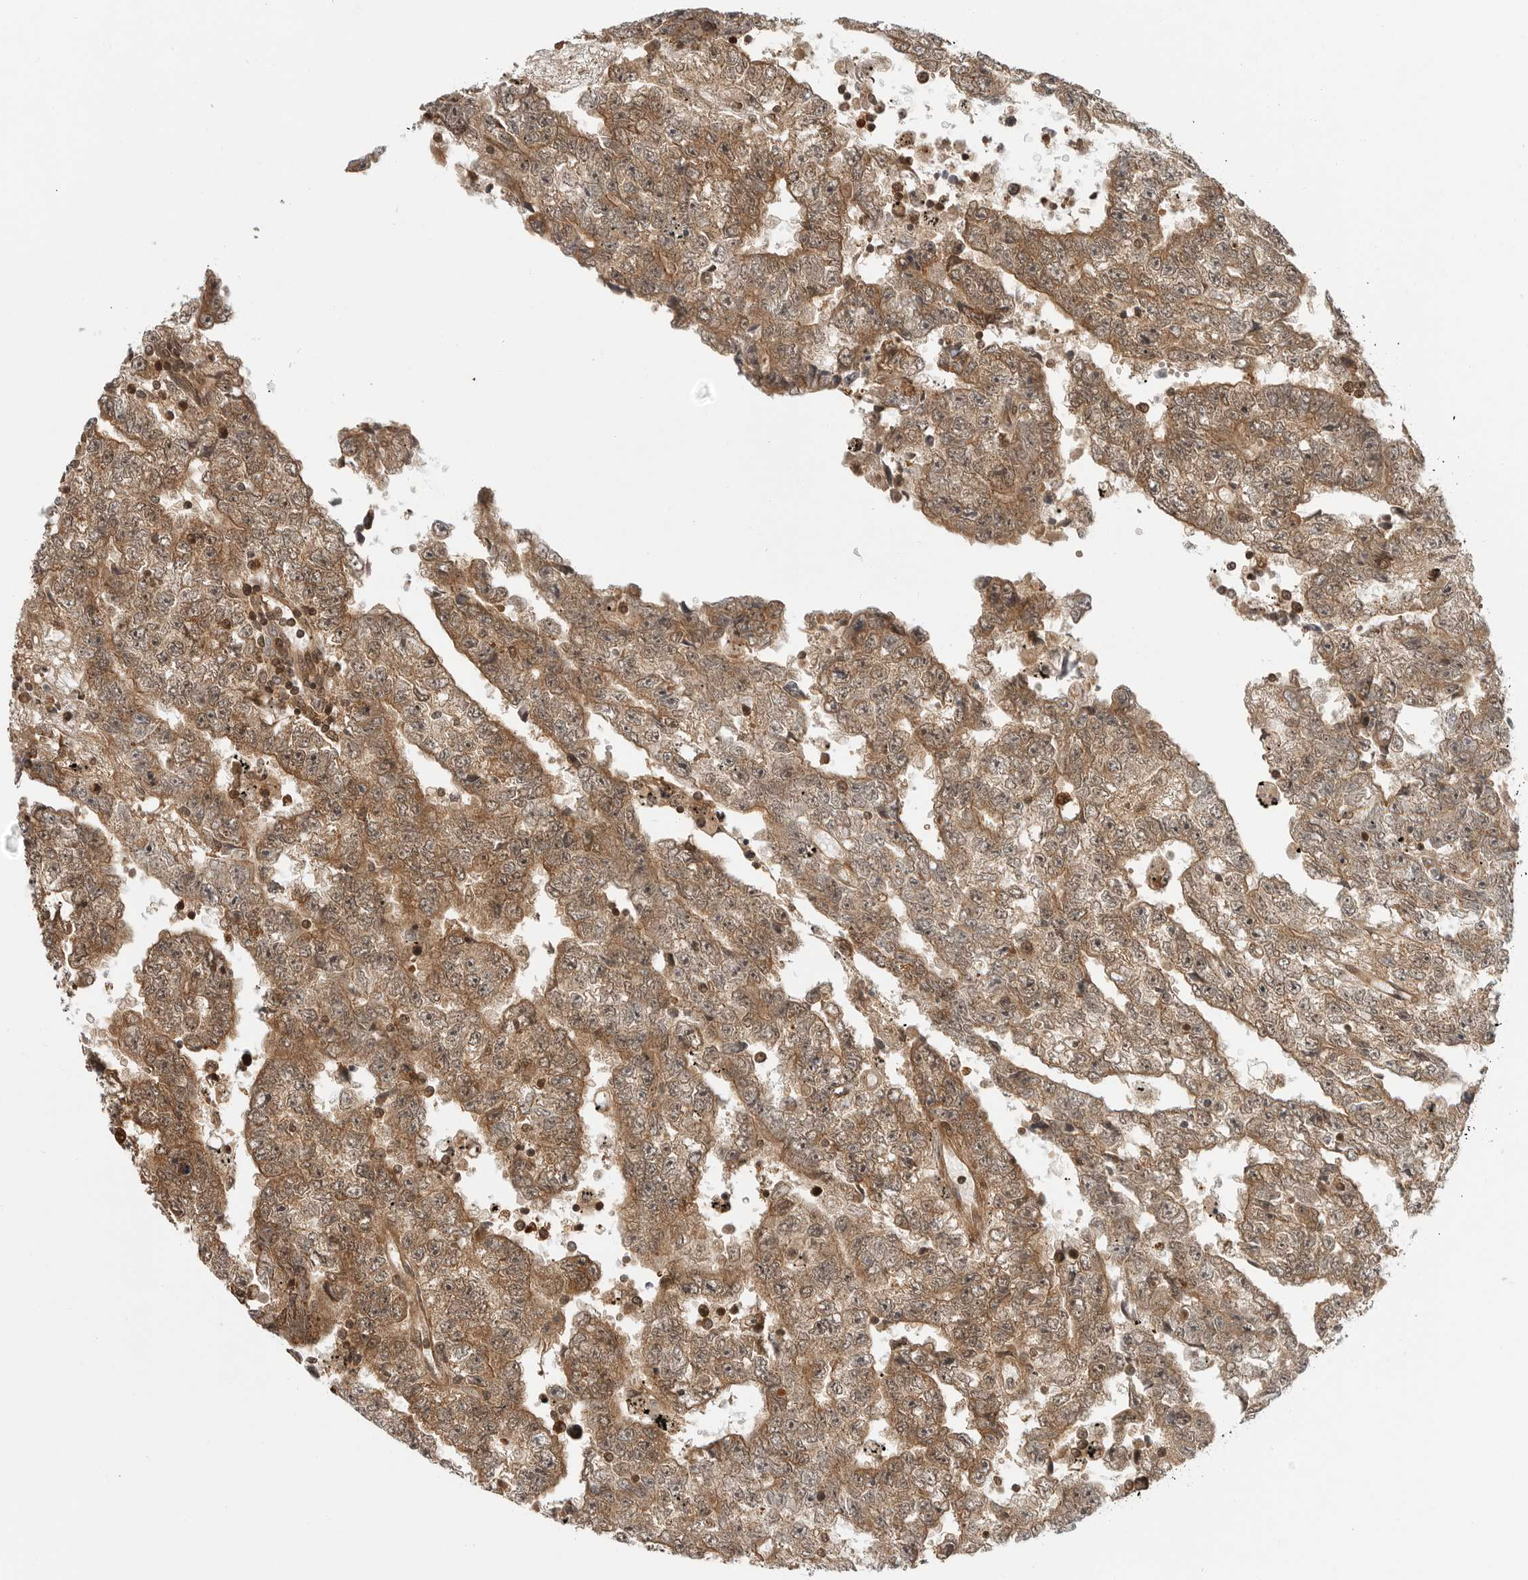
{"staining": {"intensity": "moderate", "quantity": ">75%", "location": "cytoplasmic/membranous"}, "tissue": "testis cancer", "cell_type": "Tumor cells", "image_type": "cancer", "snomed": [{"axis": "morphology", "description": "Carcinoma, Embryonal, NOS"}, {"axis": "topography", "description": "Testis"}], "caption": "Embryonal carcinoma (testis) stained for a protein shows moderate cytoplasmic/membranous positivity in tumor cells.", "gene": "SZRD1", "patient": {"sex": "male", "age": 25}}